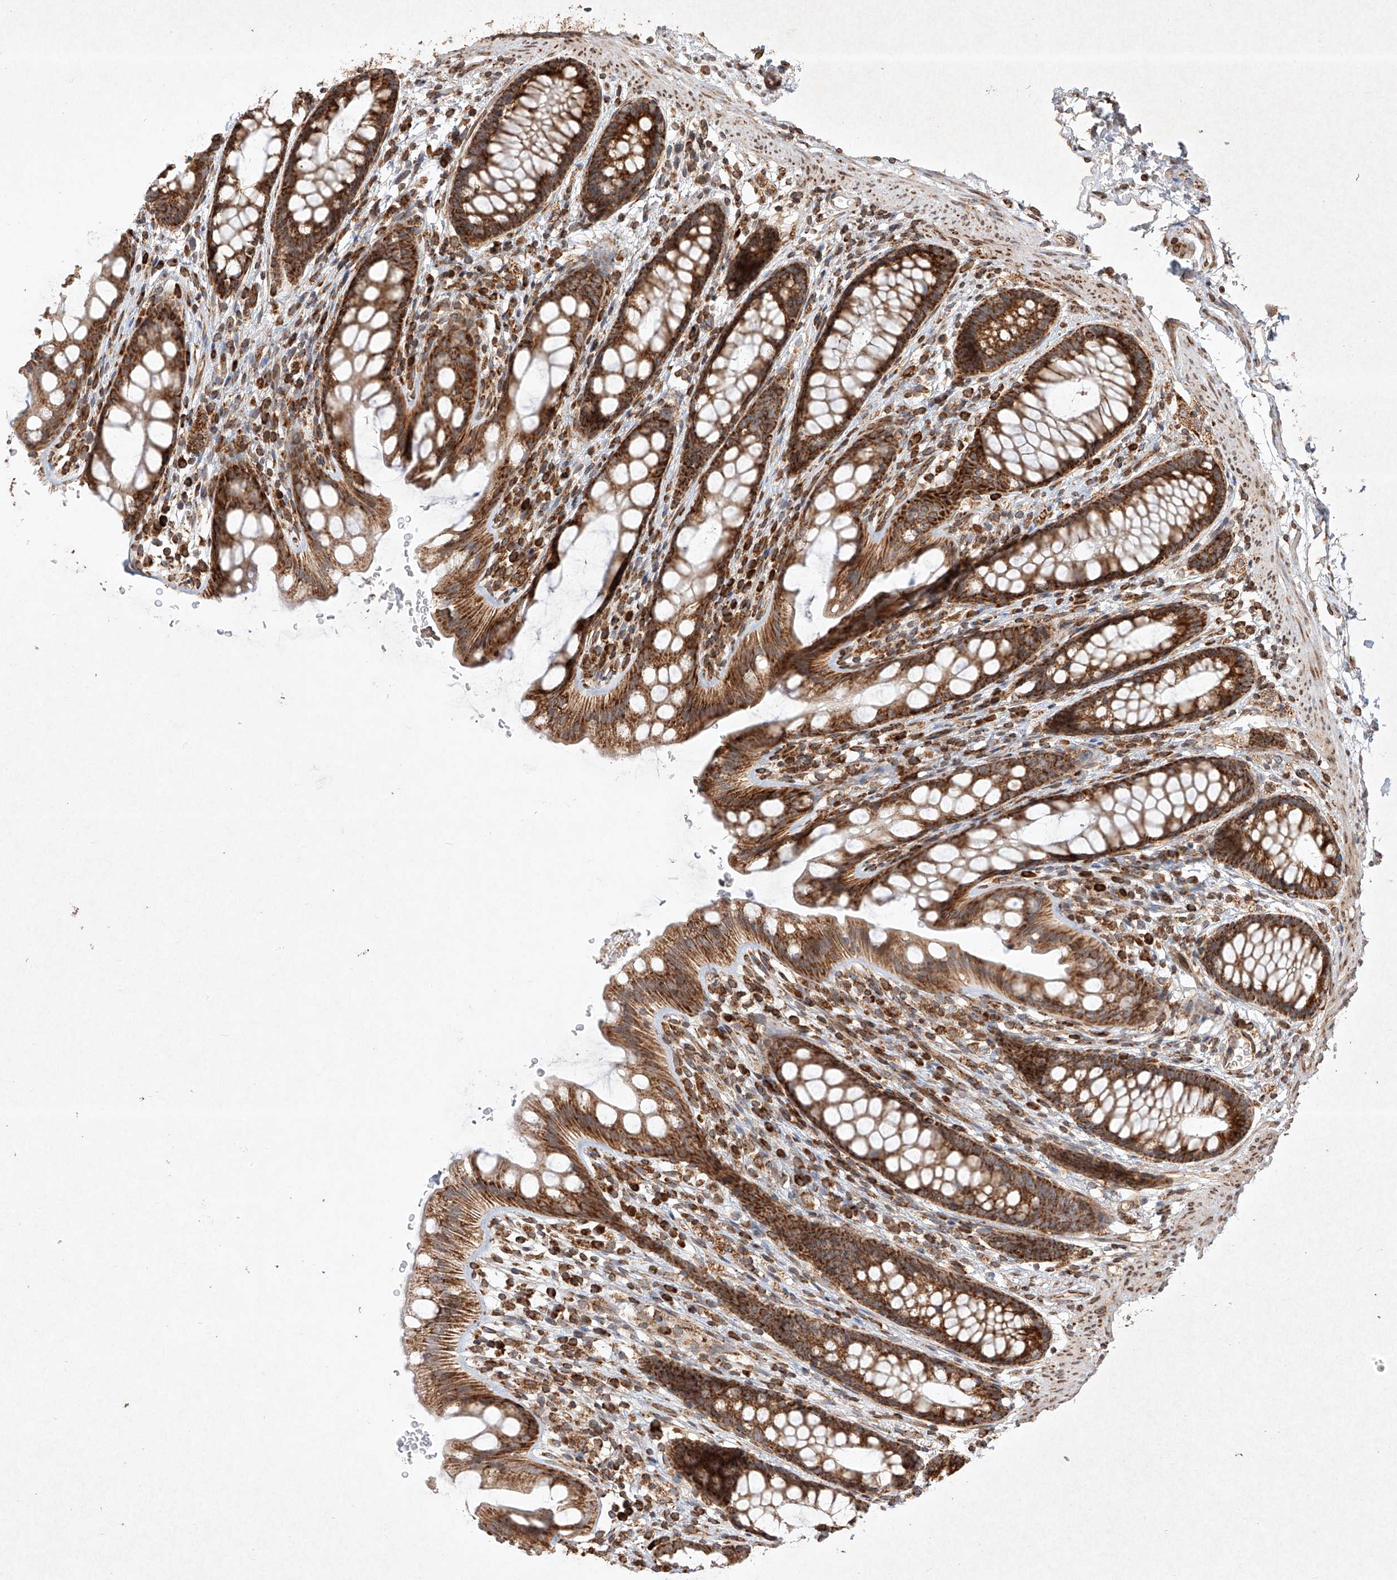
{"staining": {"intensity": "strong", "quantity": ">75%", "location": "cytoplasmic/membranous"}, "tissue": "rectum", "cell_type": "Glandular cells", "image_type": "normal", "snomed": [{"axis": "morphology", "description": "Normal tissue, NOS"}, {"axis": "topography", "description": "Rectum"}], "caption": "Protein staining reveals strong cytoplasmic/membranous positivity in approximately >75% of glandular cells in normal rectum. Using DAB (brown) and hematoxylin (blue) stains, captured at high magnification using brightfield microscopy.", "gene": "SEMA3B", "patient": {"sex": "female", "age": 65}}